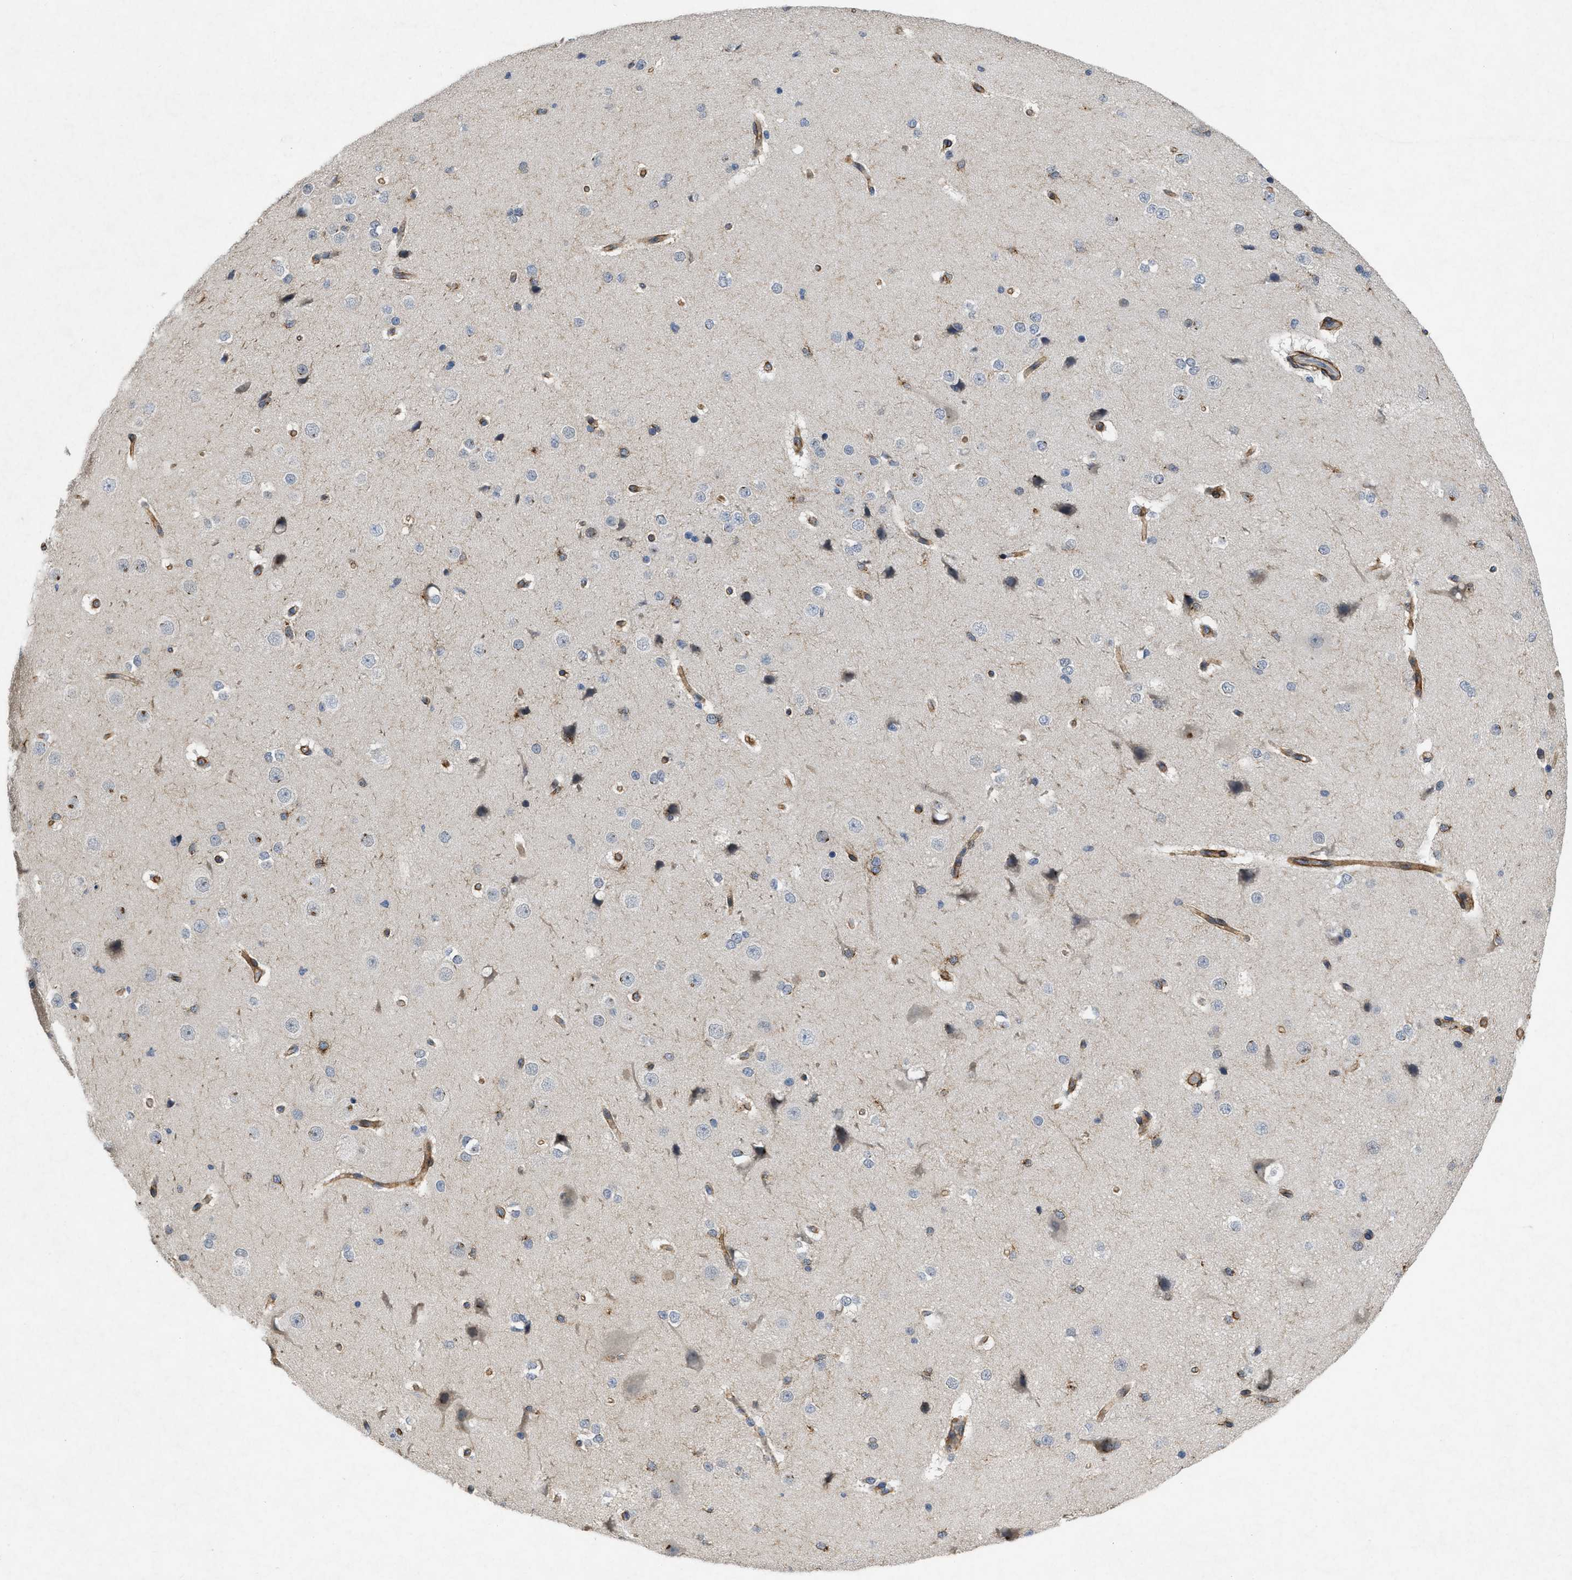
{"staining": {"intensity": "strong", "quantity": ">75%", "location": "cytoplasmic/membranous"}, "tissue": "cerebral cortex", "cell_type": "Endothelial cells", "image_type": "normal", "snomed": [{"axis": "morphology", "description": "Normal tissue, NOS"}, {"axis": "morphology", "description": "Developmental malformation"}, {"axis": "topography", "description": "Cerebral cortex"}], "caption": "Immunohistochemical staining of normal cerebral cortex shows >75% levels of strong cytoplasmic/membranous protein expression in about >75% of endothelial cells.", "gene": "PDGFRA", "patient": {"sex": "female", "age": 30}}